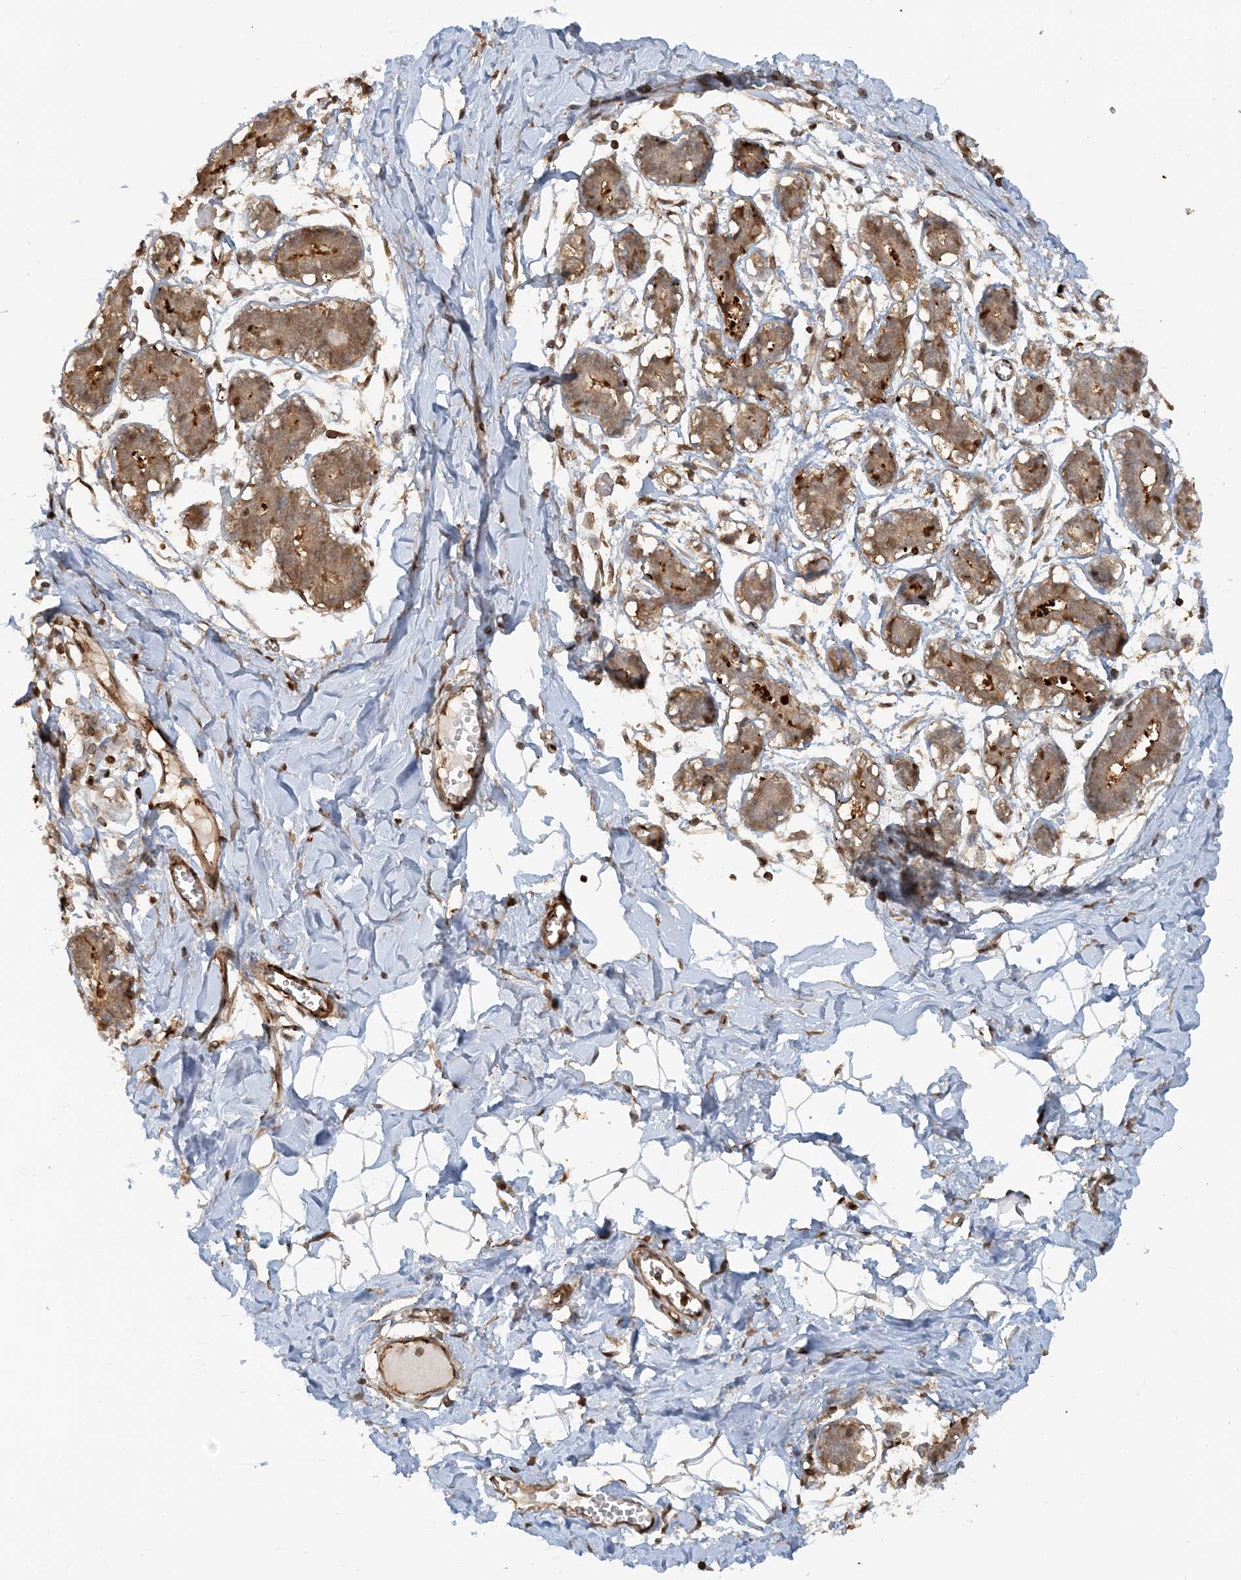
{"staining": {"intensity": "negative", "quantity": "none", "location": "none"}, "tissue": "breast", "cell_type": "Adipocytes", "image_type": "normal", "snomed": [{"axis": "morphology", "description": "Normal tissue, NOS"}, {"axis": "topography", "description": "Breast"}], "caption": "IHC of normal human breast exhibits no expression in adipocytes.", "gene": "DSTN", "patient": {"sex": "female", "age": 27}}